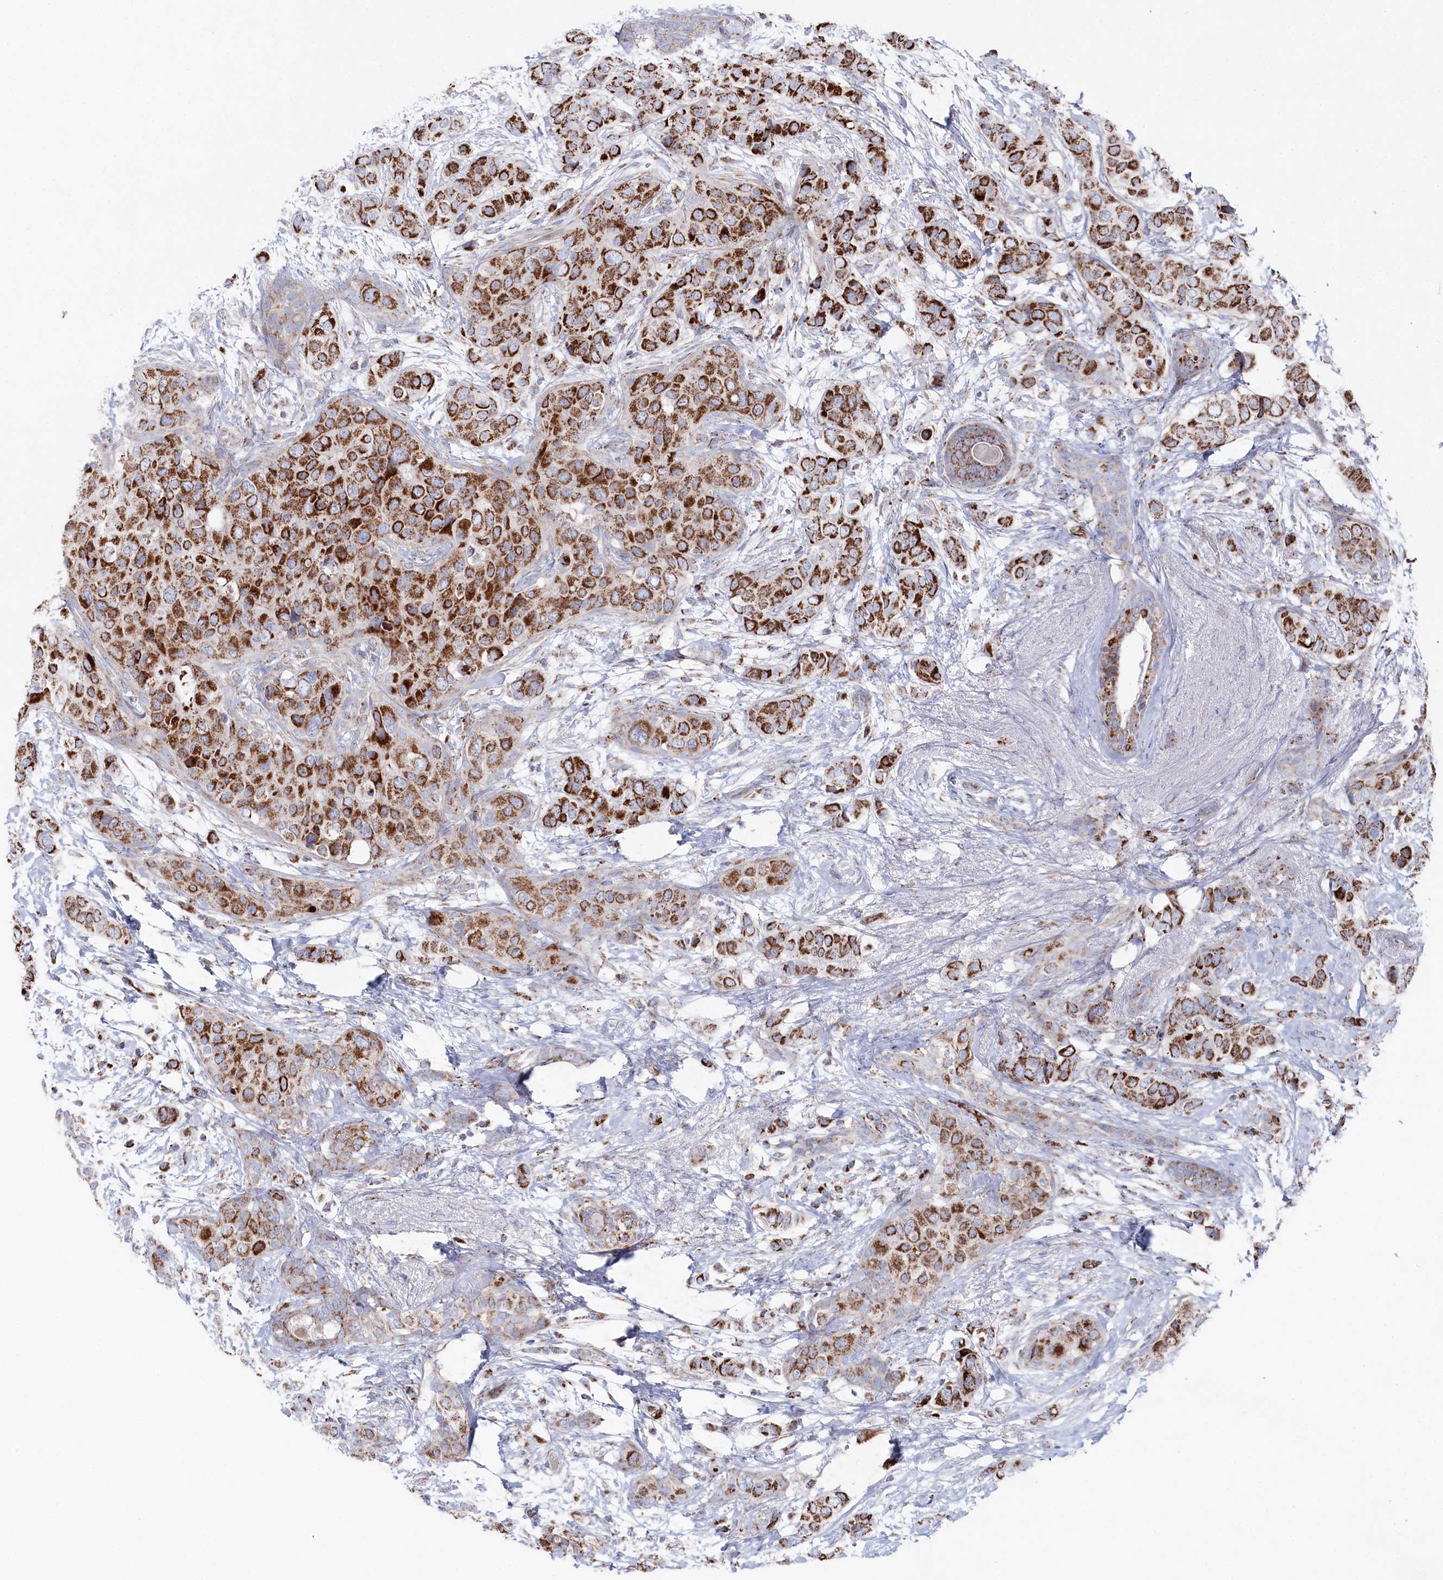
{"staining": {"intensity": "strong", "quantity": ">75%", "location": "cytoplasmic/membranous"}, "tissue": "breast cancer", "cell_type": "Tumor cells", "image_type": "cancer", "snomed": [{"axis": "morphology", "description": "Lobular carcinoma"}, {"axis": "topography", "description": "Breast"}], "caption": "Tumor cells display high levels of strong cytoplasmic/membranous staining in approximately >75% of cells in human lobular carcinoma (breast). Immunohistochemistry (ihc) stains the protein in brown and the nuclei are stained blue.", "gene": "GLS2", "patient": {"sex": "female", "age": 51}}